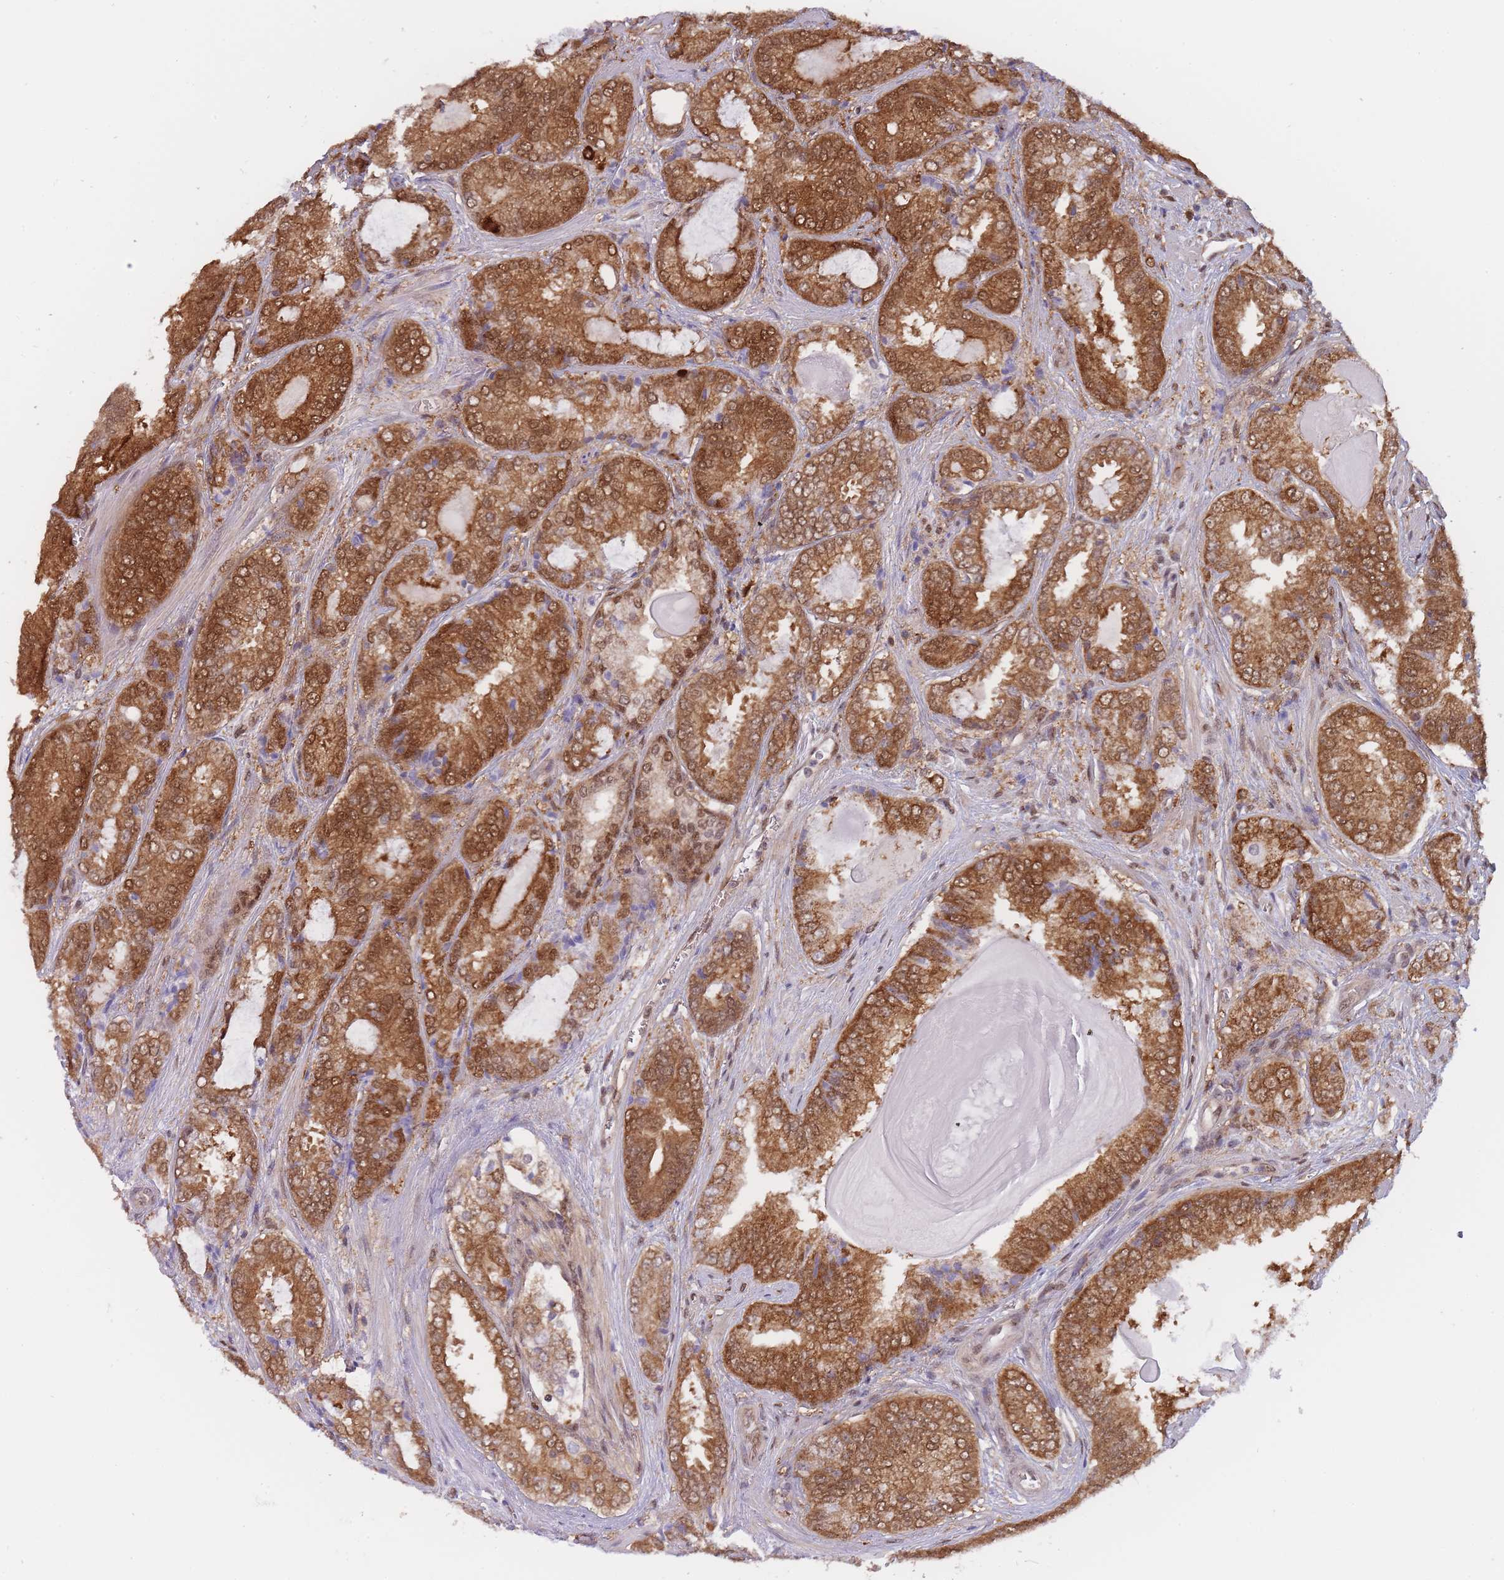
{"staining": {"intensity": "moderate", "quantity": ">75%", "location": "cytoplasmic/membranous"}, "tissue": "prostate cancer", "cell_type": "Tumor cells", "image_type": "cancer", "snomed": [{"axis": "morphology", "description": "Adenocarcinoma, High grade"}, {"axis": "topography", "description": "Prostate"}], "caption": "Protein staining of adenocarcinoma (high-grade) (prostate) tissue shows moderate cytoplasmic/membranous expression in approximately >75% of tumor cells. (Stains: DAB (3,3'-diaminobenzidine) in brown, nuclei in blue, Microscopy: brightfield microscopy at high magnification).", "gene": "NSFL1C", "patient": {"sex": "male", "age": 63}}